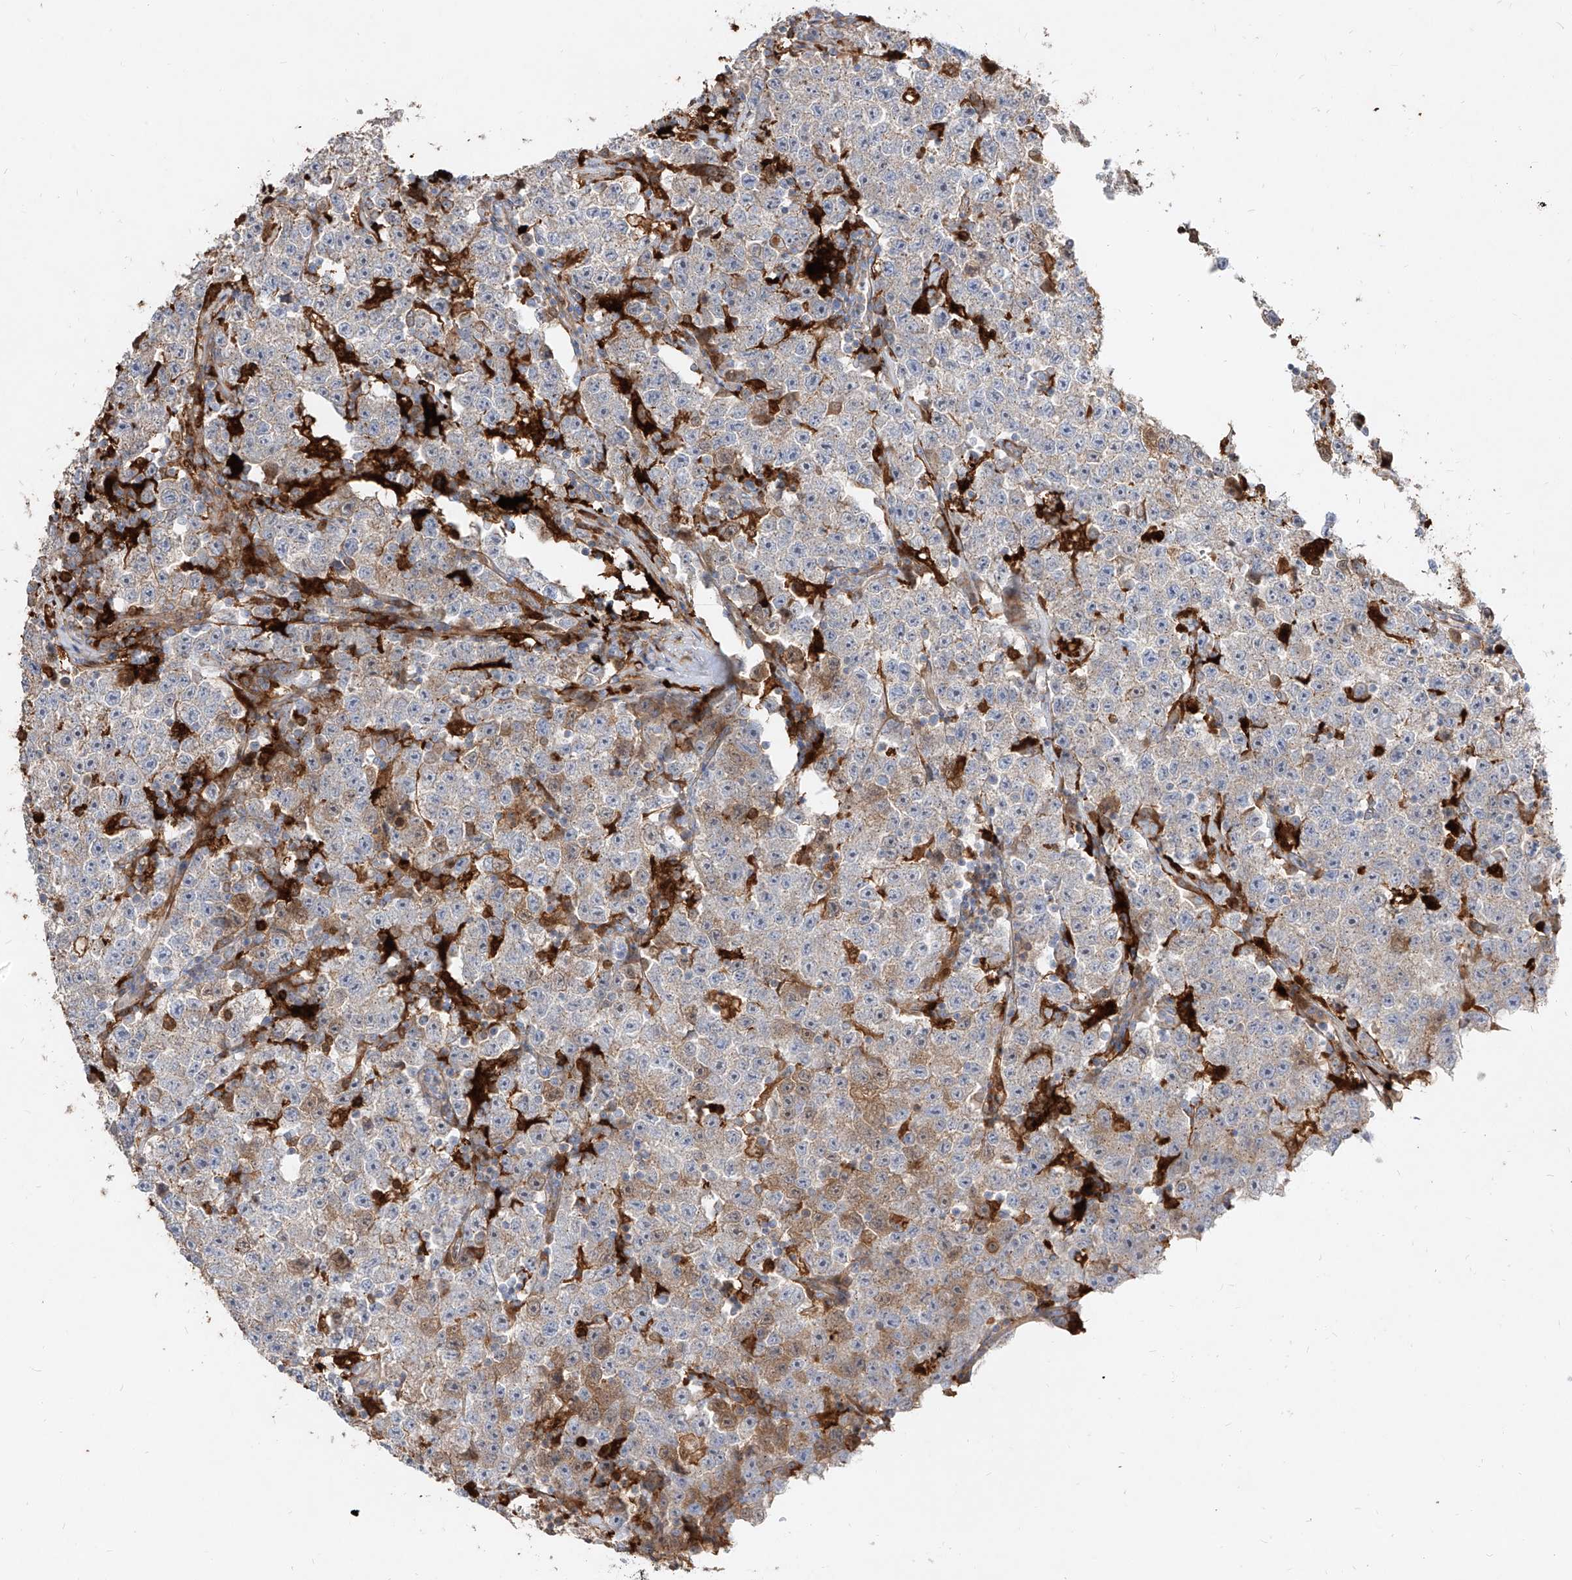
{"staining": {"intensity": "weak", "quantity": "<25%", "location": "cytoplasmic/membranous"}, "tissue": "testis cancer", "cell_type": "Tumor cells", "image_type": "cancer", "snomed": [{"axis": "morphology", "description": "Seminoma, NOS"}, {"axis": "topography", "description": "Testis"}], "caption": "There is no significant staining in tumor cells of testis cancer (seminoma). (DAB IHC visualized using brightfield microscopy, high magnification).", "gene": "KYNU", "patient": {"sex": "male", "age": 22}}